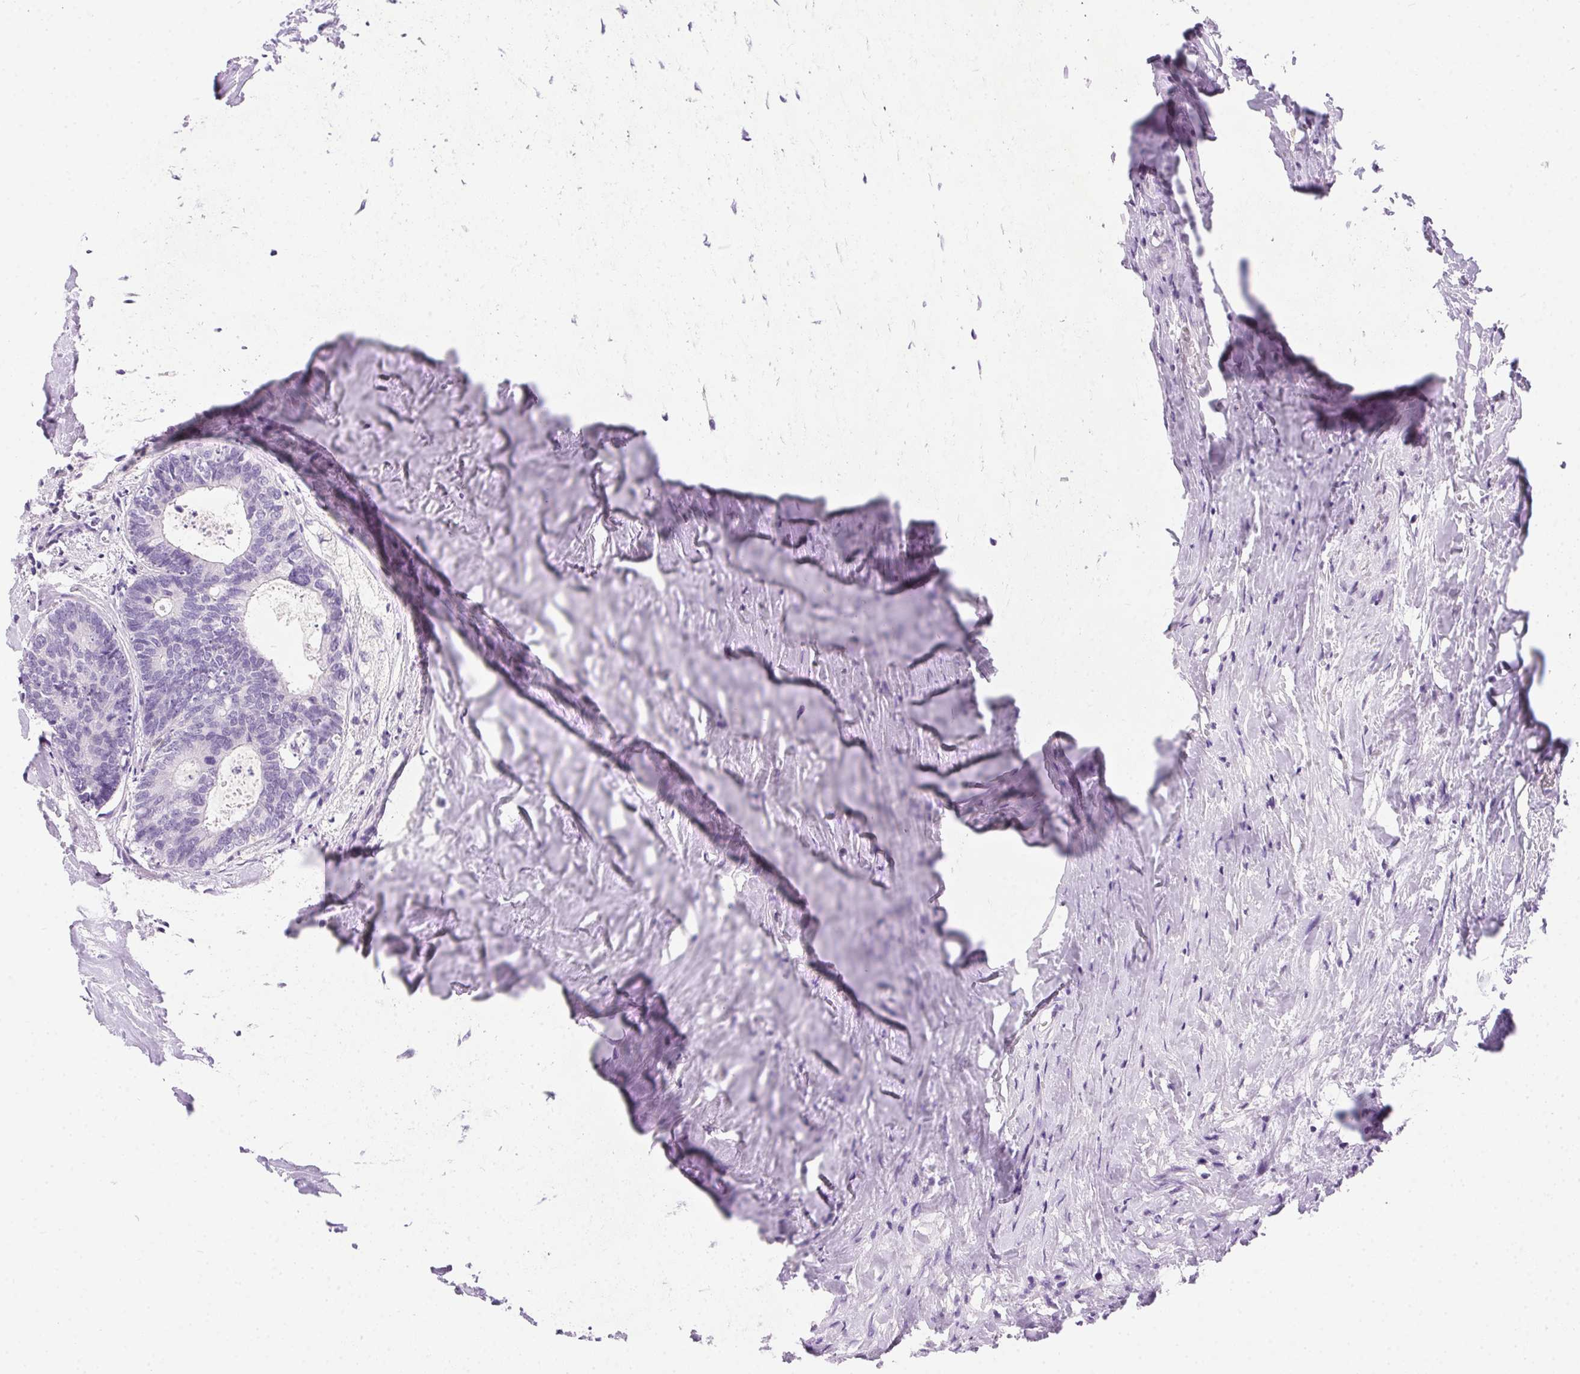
{"staining": {"intensity": "negative", "quantity": "none", "location": "none"}, "tissue": "colorectal cancer", "cell_type": "Tumor cells", "image_type": "cancer", "snomed": [{"axis": "morphology", "description": "Adenocarcinoma, NOS"}, {"axis": "topography", "description": "Colon"}, {"axis": "topography", "description": "Rectum"}], "caption": "Tumor cells are negative for brown protein staining in colorectal cancer.", "gene": "SSTR4", "patient": {"sex": "male", "age": 57}}